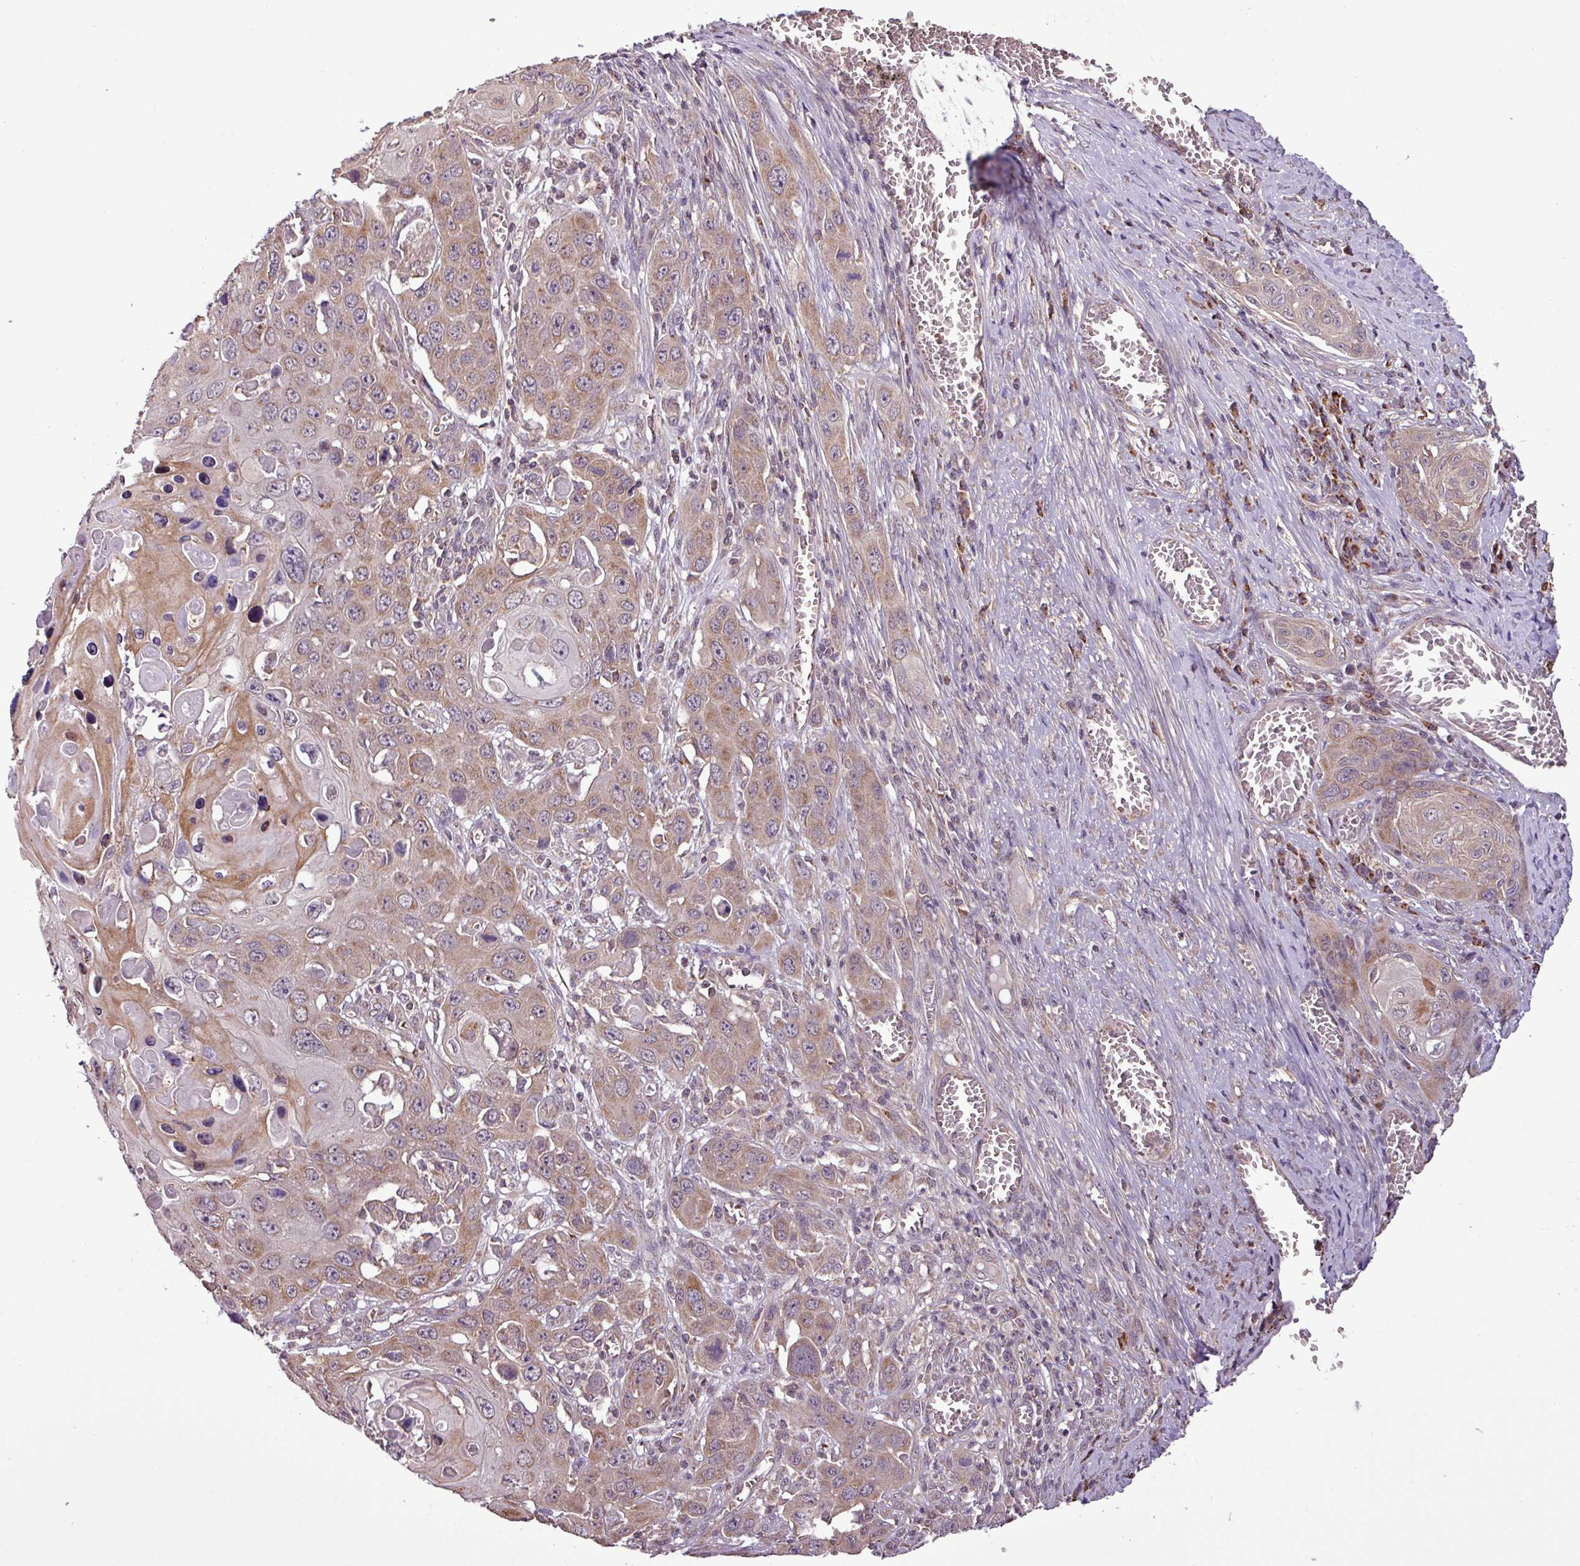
{"staining": {"intensity": "moderate", "quantity": ">75%", "location": "cytoplasmic/membranous"}, "tissue": "skin cancer", "cell_type": "Tumor cells", "image_type": "cancer", "snomed": [{"axis": "morphology", "description": "Squamous cell carcinoma, NOS"}, {"axis": "topography", "description": "Skin"}], "caption": "Skin cancer stained for a protein (brown) displays moderate cytoplasmic/membranous positive positivity in approximately >75% of tumor cells.", "gene": "MCTP2", "patient": {"sex": "male", "age": 55}}